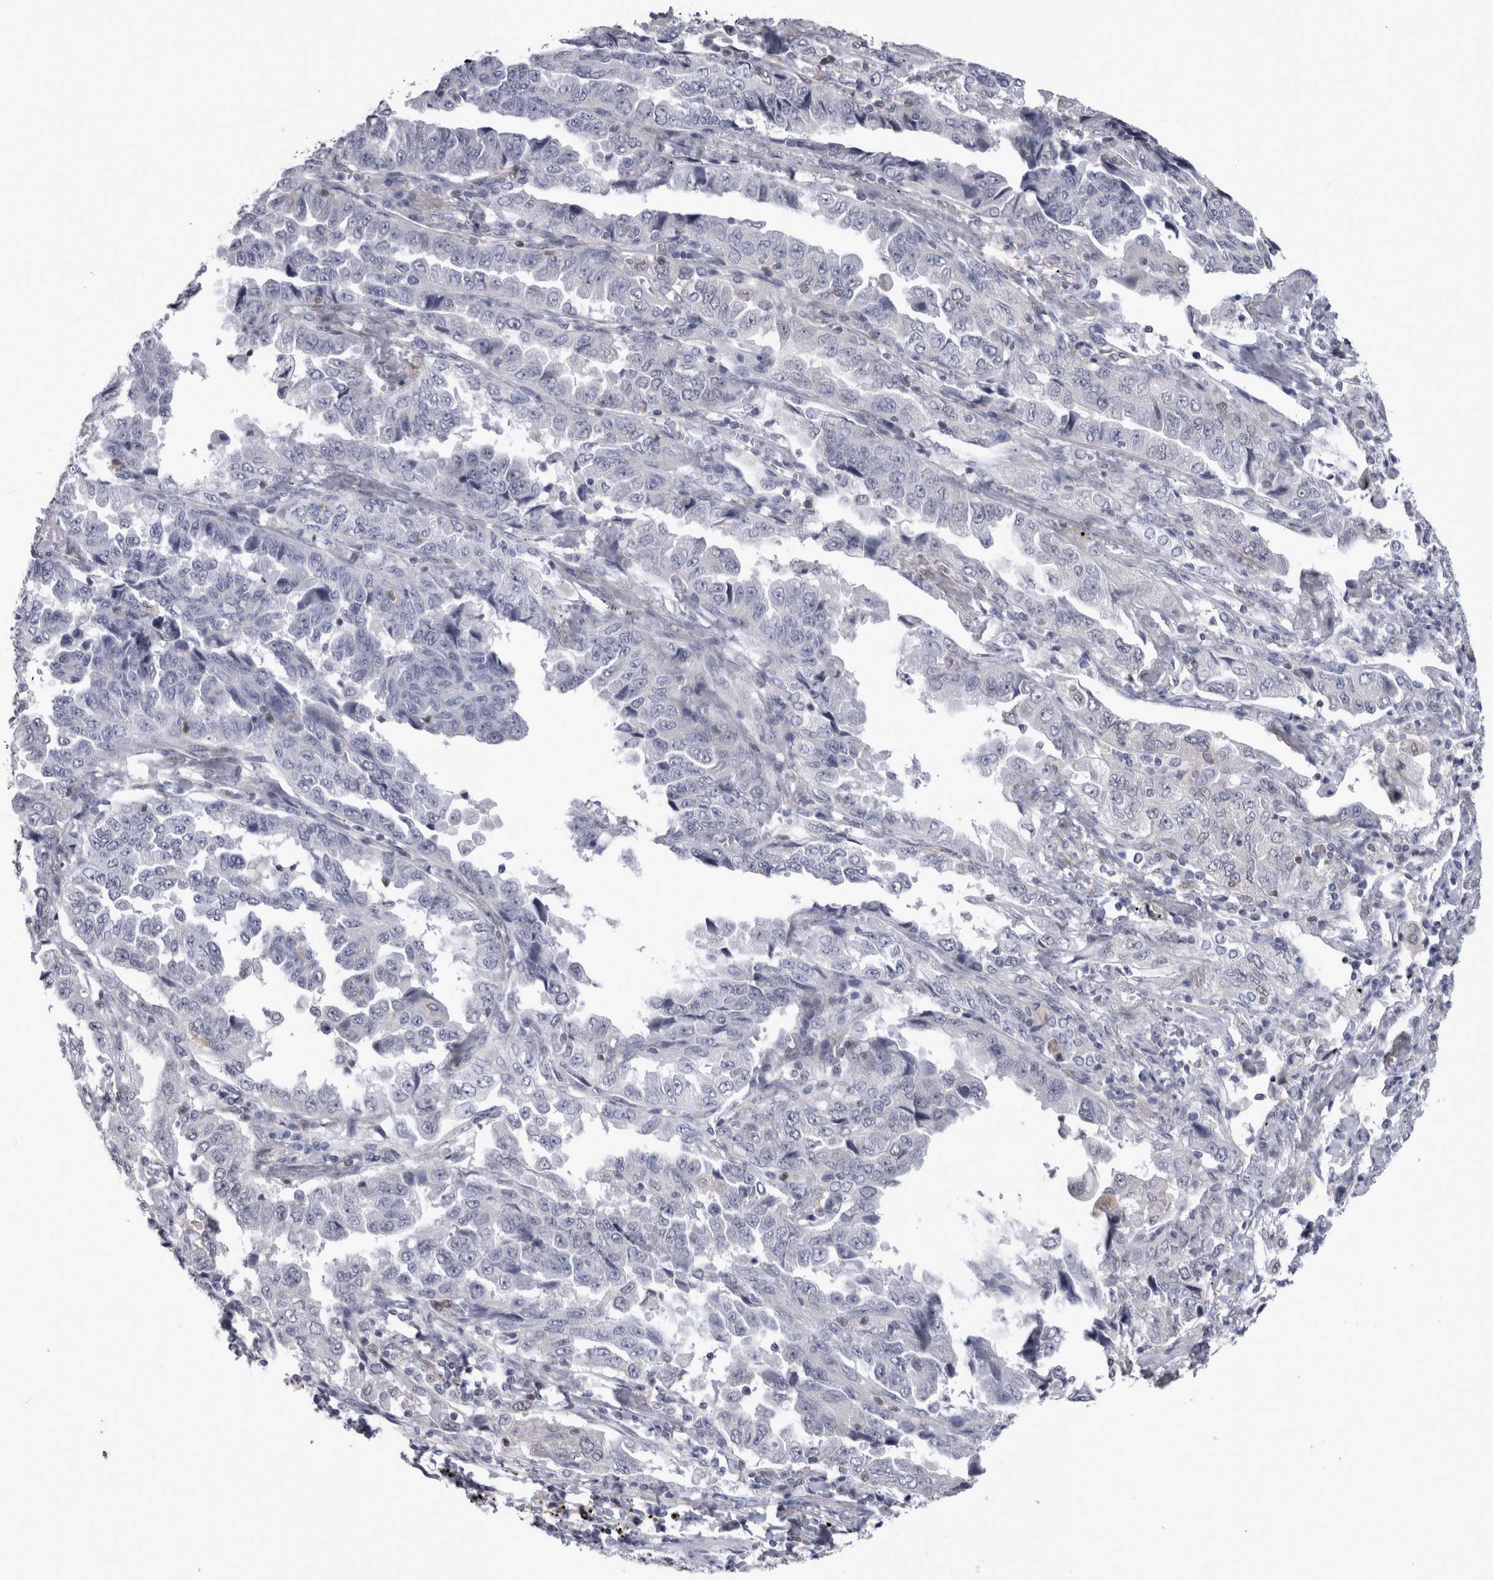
{"staining": {"intensity": "negative", "quantity": "none", "location": "none"}, "tissue": "lung cancer", "cell_type": "Tumor cells", "image_type": "cancer", "snomed": [{"axis": "morphology", "description": "Adenocarcinoma, NOS"}, {"axis": "topography", "description": "Lung"}], "caption": "Tumor cells show no significant protein positivity in lung cancer.", "gene": "ACOT7", "patient": {"sex": "female", "age": 51}}